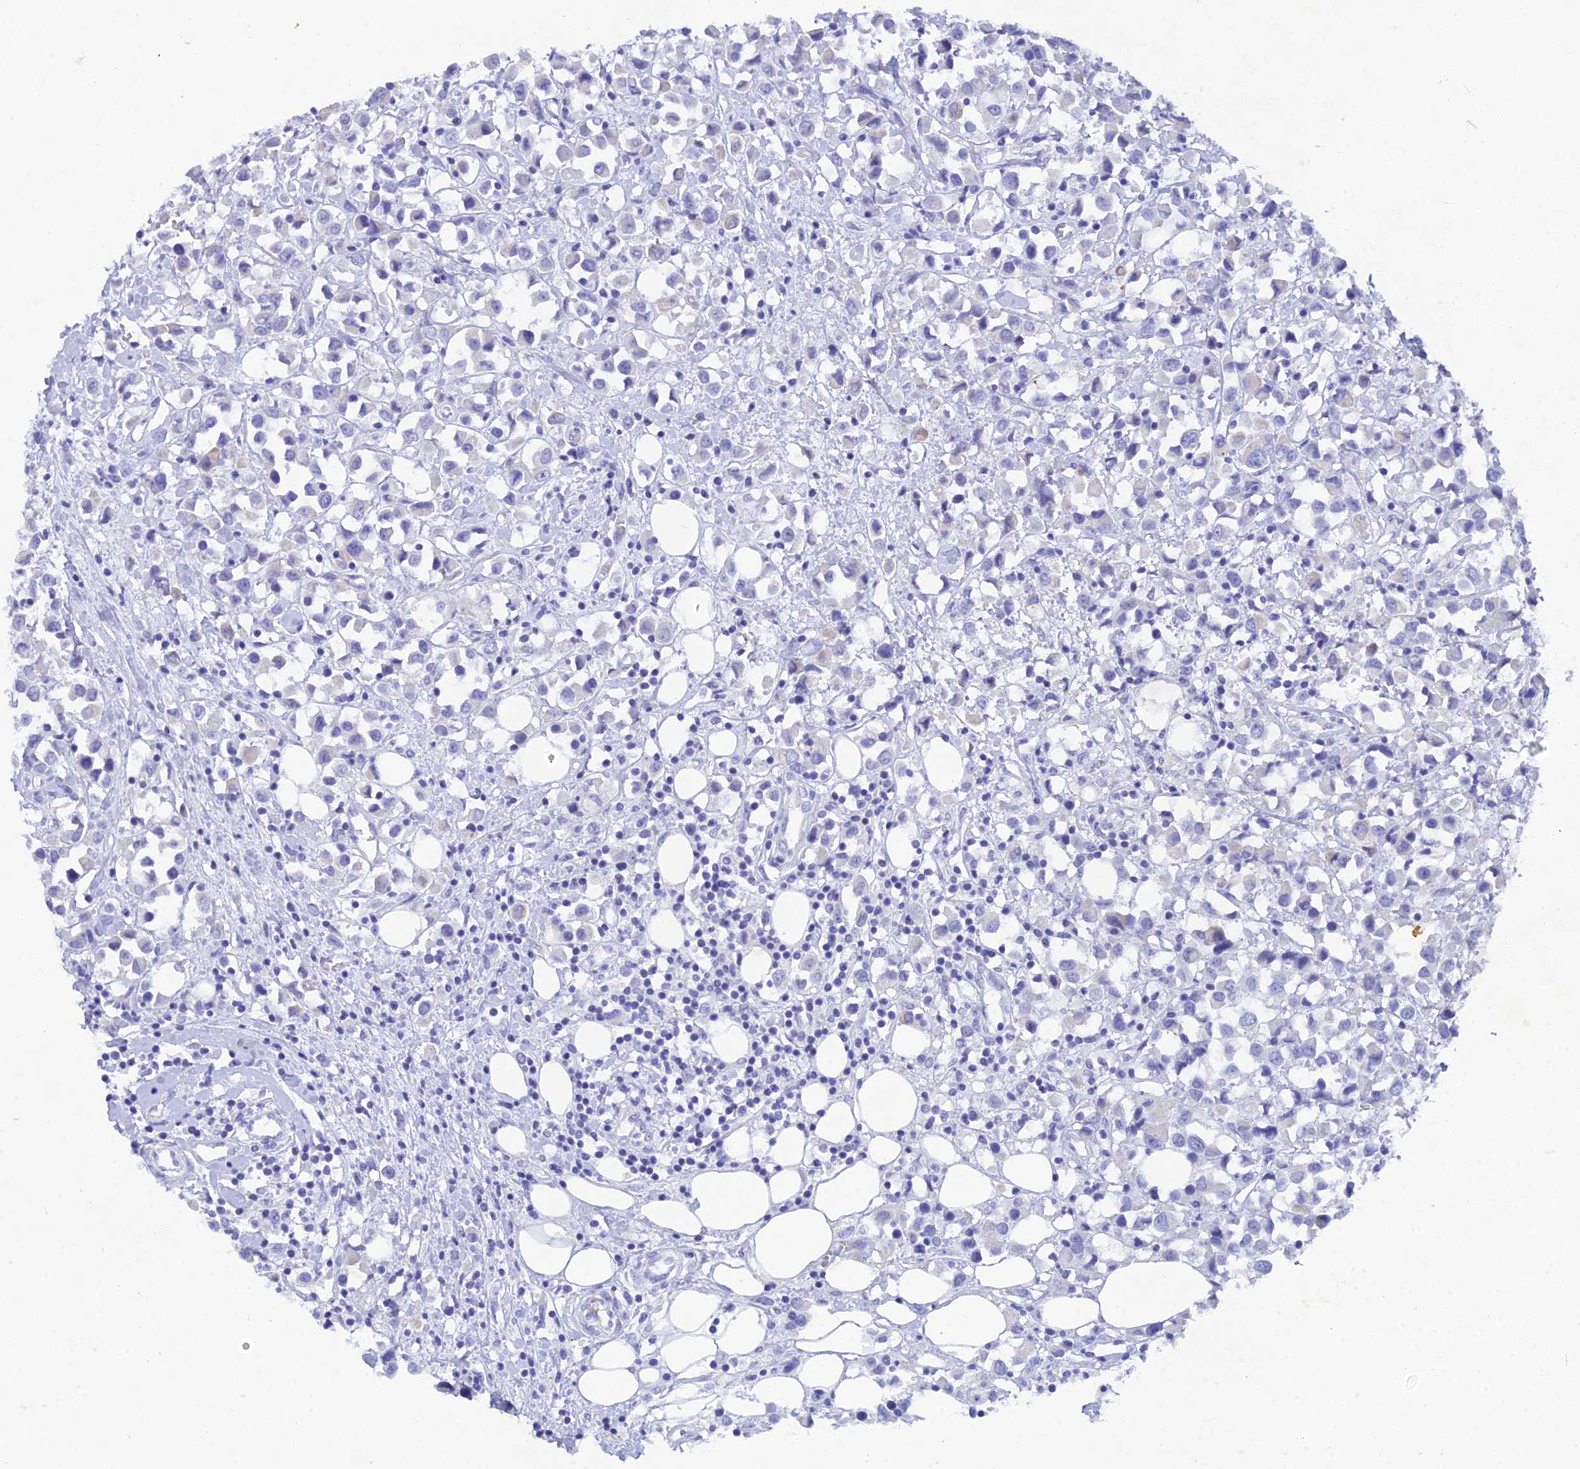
{"staining": {"intensity": "negative", "quantity": "none", "location": "none"}, "tissue": "breast cancer", "cell_type": "Tumor cells", "image_type": "cancer", "snomed": [{"axis": "morphology", "description": "Duct carcinoma"}, {"axis": "topography", "description": "Breast"}], "caption": "Breast cancer was stained to show a protein in brown. There is no significant staining in tumor cells.", "gene": "REG1A", "patient": {"sex": "female", "age": 61}}